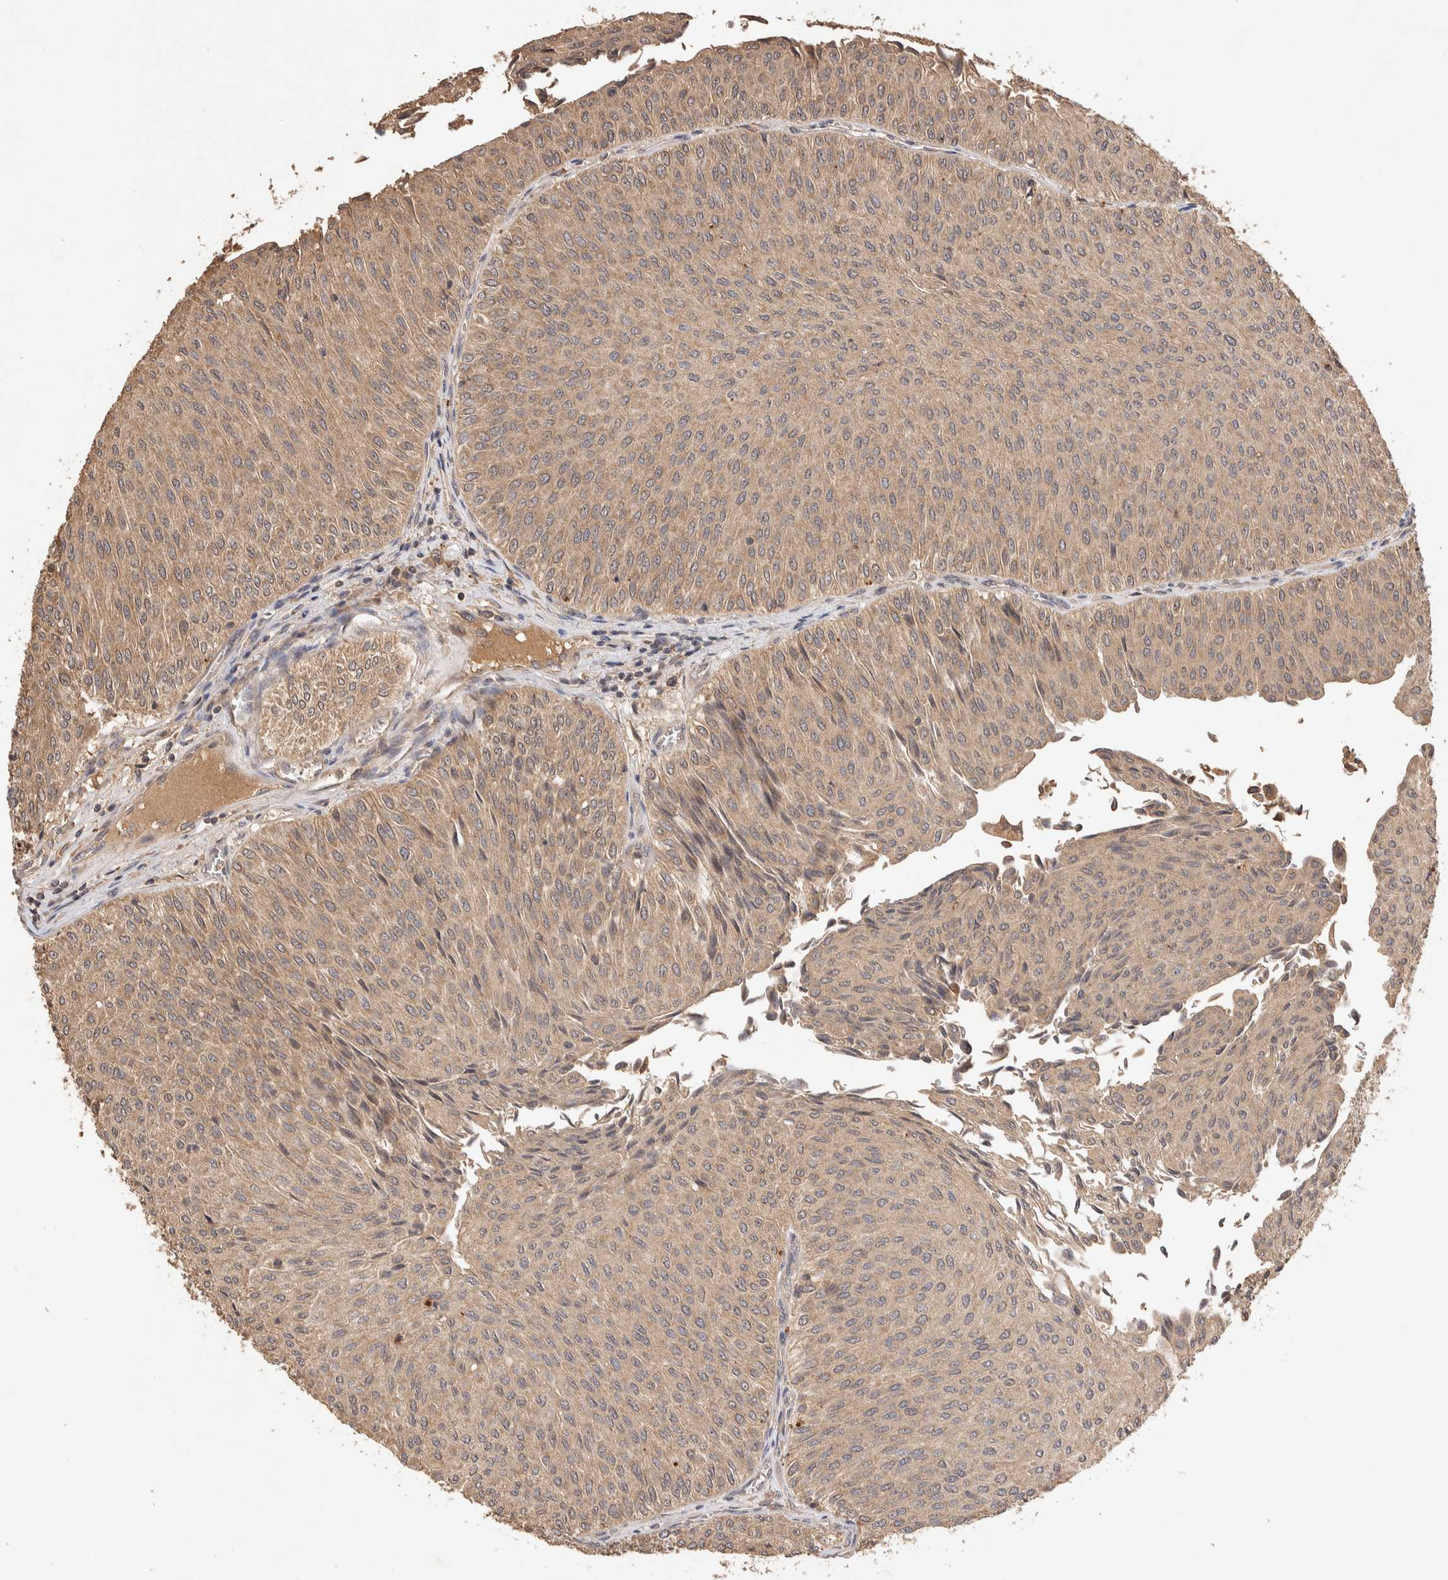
{"staining": {"intensity": "weak", "quantity": ">75%", "location": "cytoplasmic/membranous"}, "tissue": "urothelial cancer", "cell_type": "Tumor cells", "image_type": "cancer", "snomed": [{"axis": "morphology", "description": "Urothelial carcinoma, Low grade"}, {"axis": "topography", "description": "Urinary bladder"}], "caption": "Low-grade urothelial carcinoma stained for a protein reveals weak cytoplasmic/membranous positivity in tumor cells.", "gene": "NSMAF", "patient": {"sex": "male", "age": 78}}